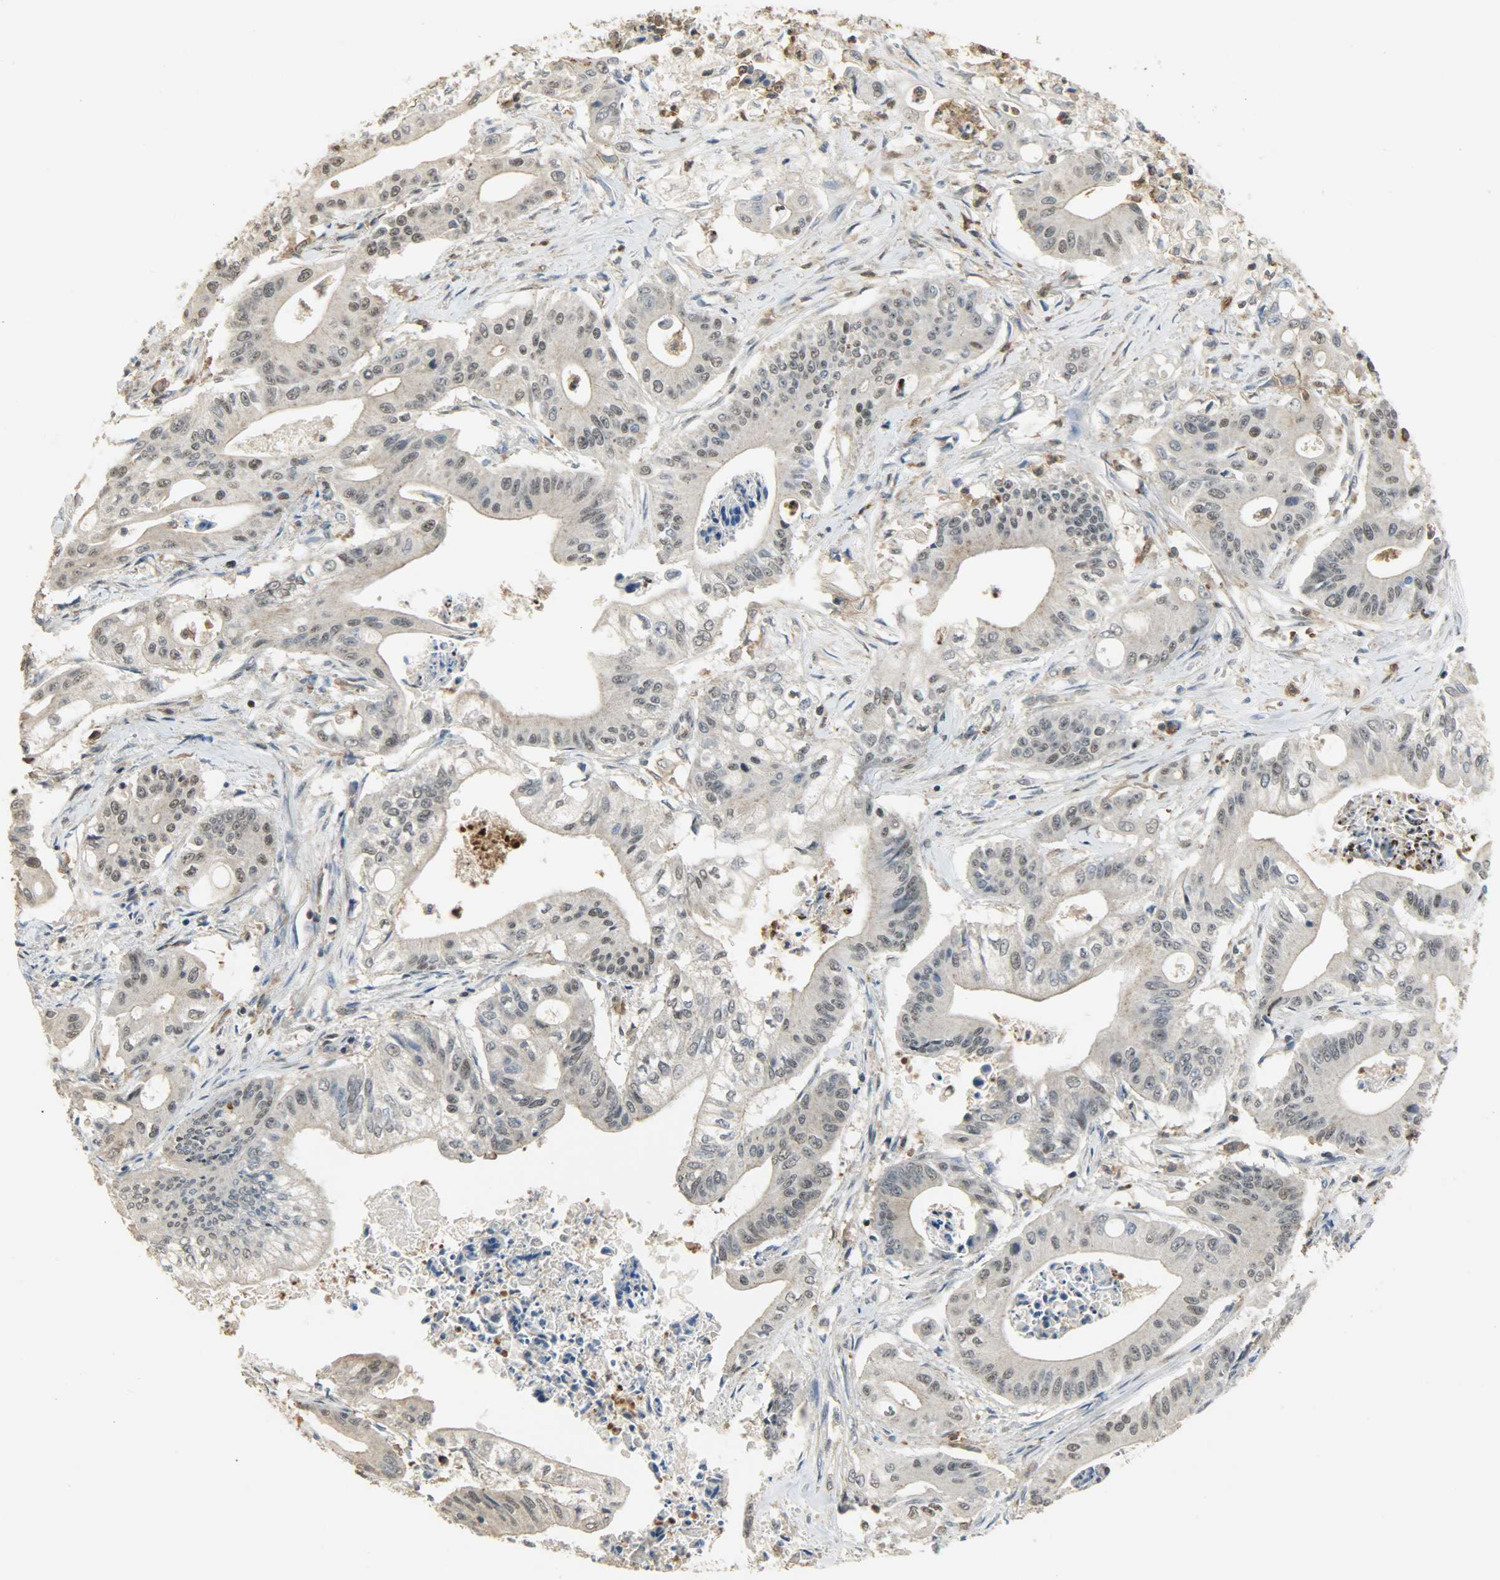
{"staining": {"intensity": "negative", "quantity": "none", "location": "none"}, "tissue": "pancreatic cancer", "cell_type": "Tumor cells", "image_type": "cancer", "snomed": [{"axis": "morphology", "description": "Normal tissue, NOS"}, {"axis": "topography", "description": "Lymph node"}], "caption": "Pancreatic cancer was stained to show a protein in brown. There is no significant expression in tumor cells. The staining is performed using DAB (3,3'-diaminobenzidine) brown chromogen with nuclei counter-stained in using hematoxylin.", "gene": "SKAP2", "patient": {"sex": "male", "age": 62}}